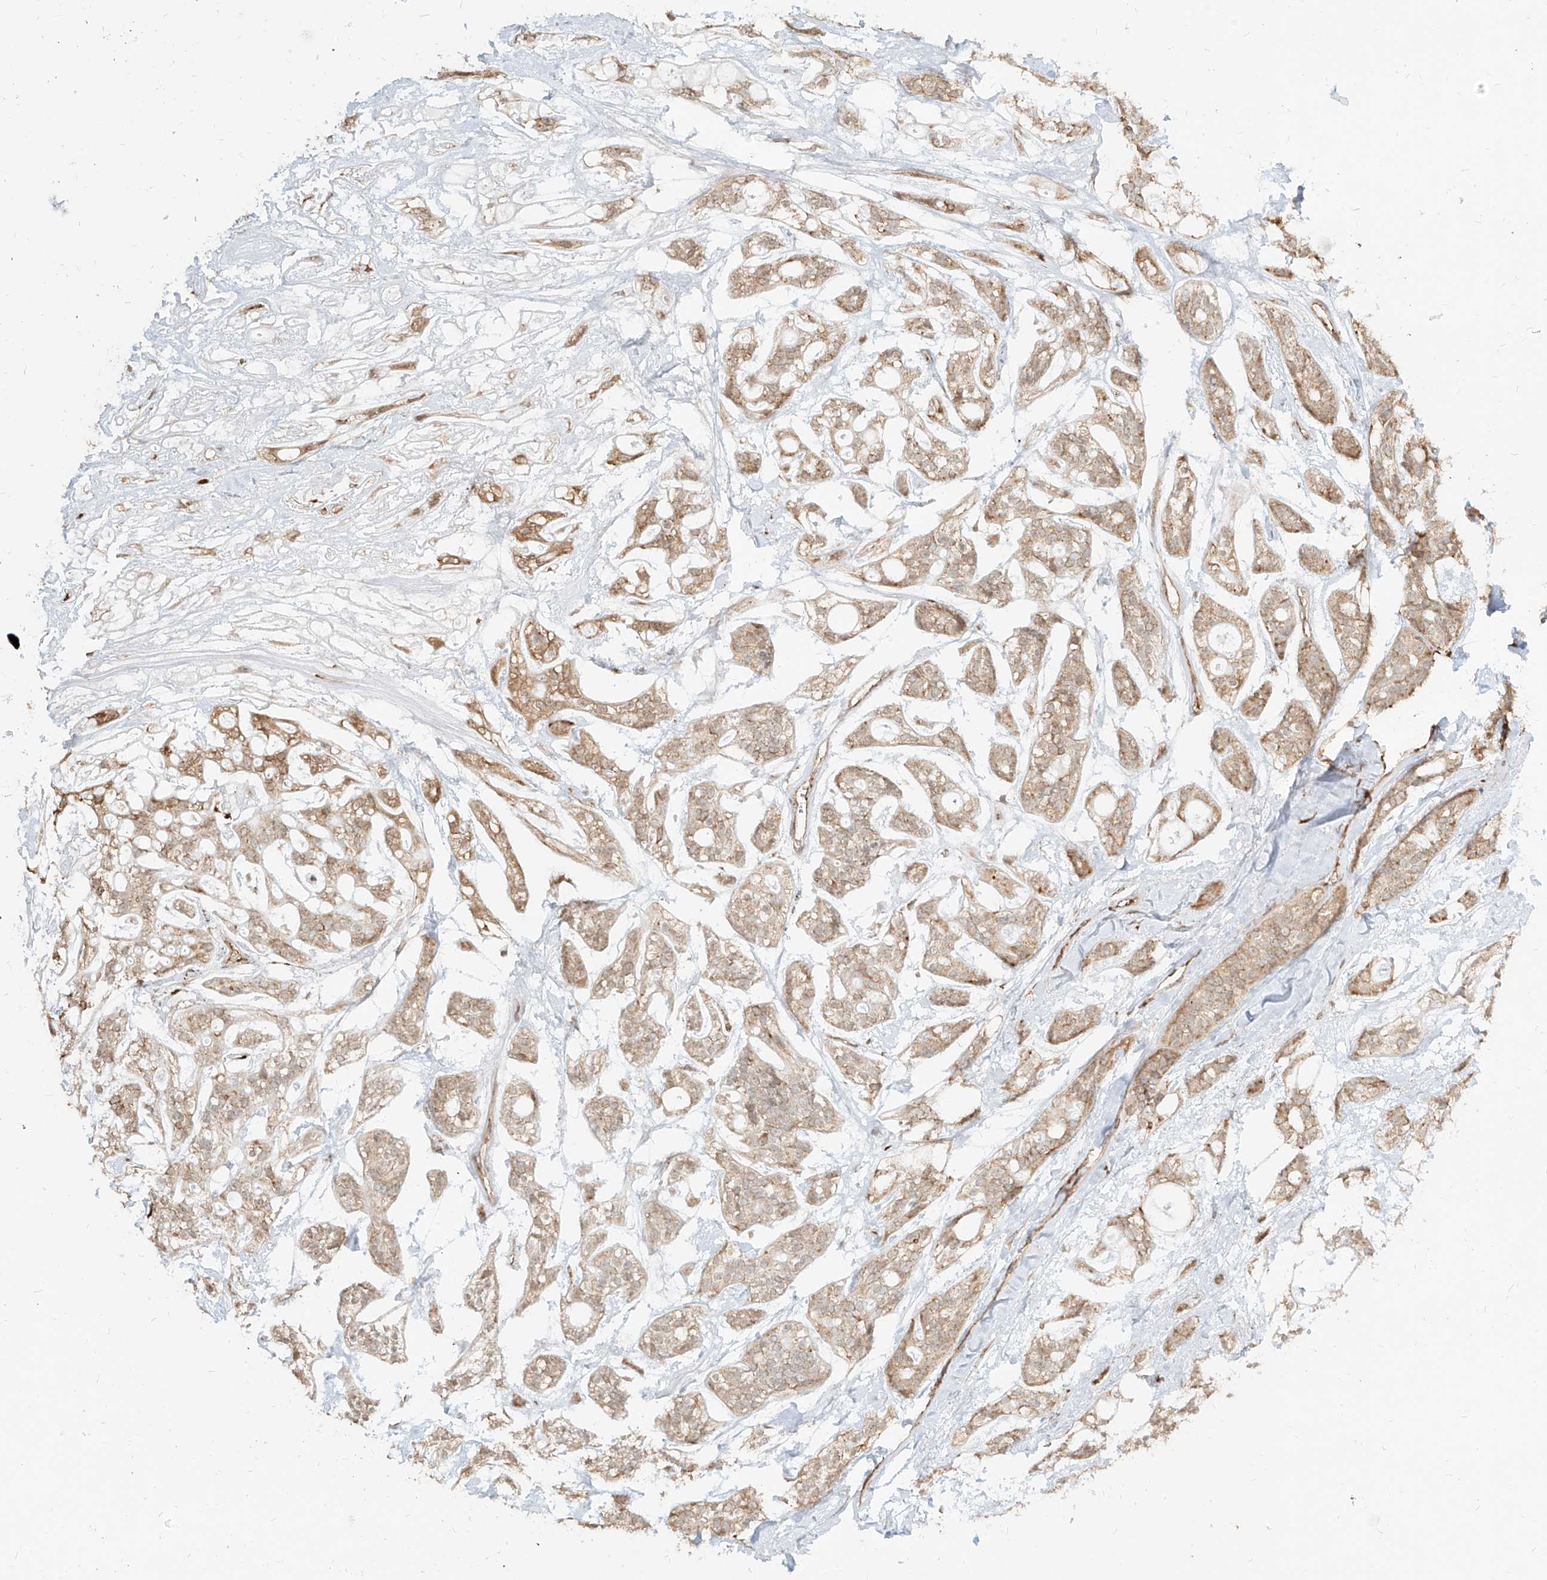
{"staining": {"intensity": "moderate", "quantity": "25%-75%", "location": "cytoplasmic/membranous"}, "tissue": "head and neck cancer", "cell_type": "Tumor cells", "image_type": "cancer", "snomed": [{"axis": "morphology", "description": "Adenocarcinoma, NOS"}, {"axis": "topography", "description": "Head-Neck"}], "caption": "About 25%-75% of tumor cells in head and neck cancer demonstrate moderate cytoplasmic/membranous protein staining as visualized by brown immunohistochemical staining.", "gene": "UBE2K", "patient": {"sex": "male", "age": 66}}